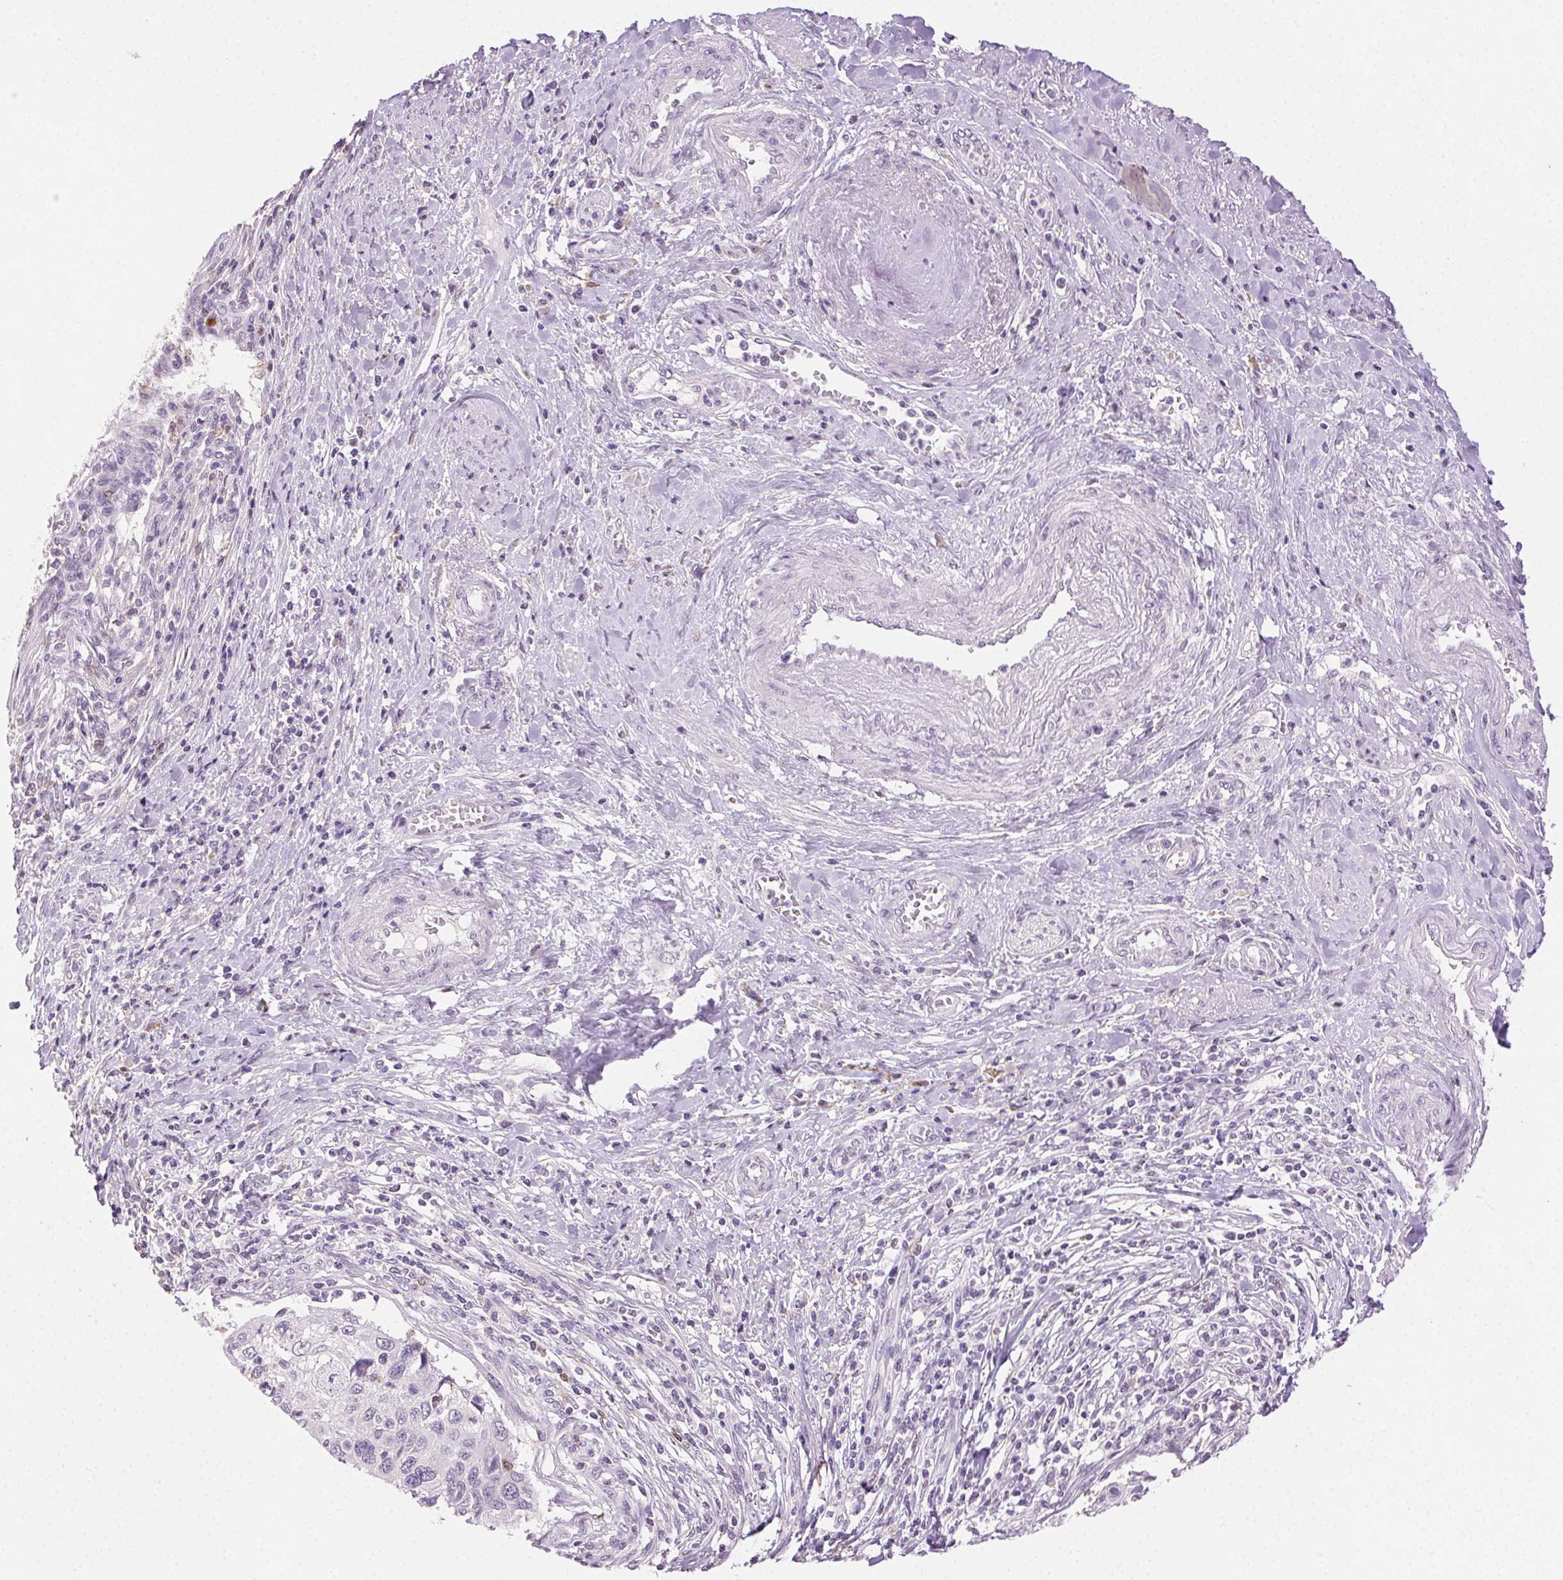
{"staining": {"intensity": "negative", "quantity": "none", "location": "none"}, "tissue": "cervical cancer", "cell_type": "Tumor cells", "image_type": "cancer", "snomed": [{"axis": "morphology", "description": "Squamous cell carcinoma, NOS"}, {"axis": "topography", "description": "Cervix"}], "caption": "Micrograph shows no significant protein staining in tumor cells of squamous cell carcinoma (cervical).", "gene": "AKAP5", "patient": {"sex": "female", "age": 70}}